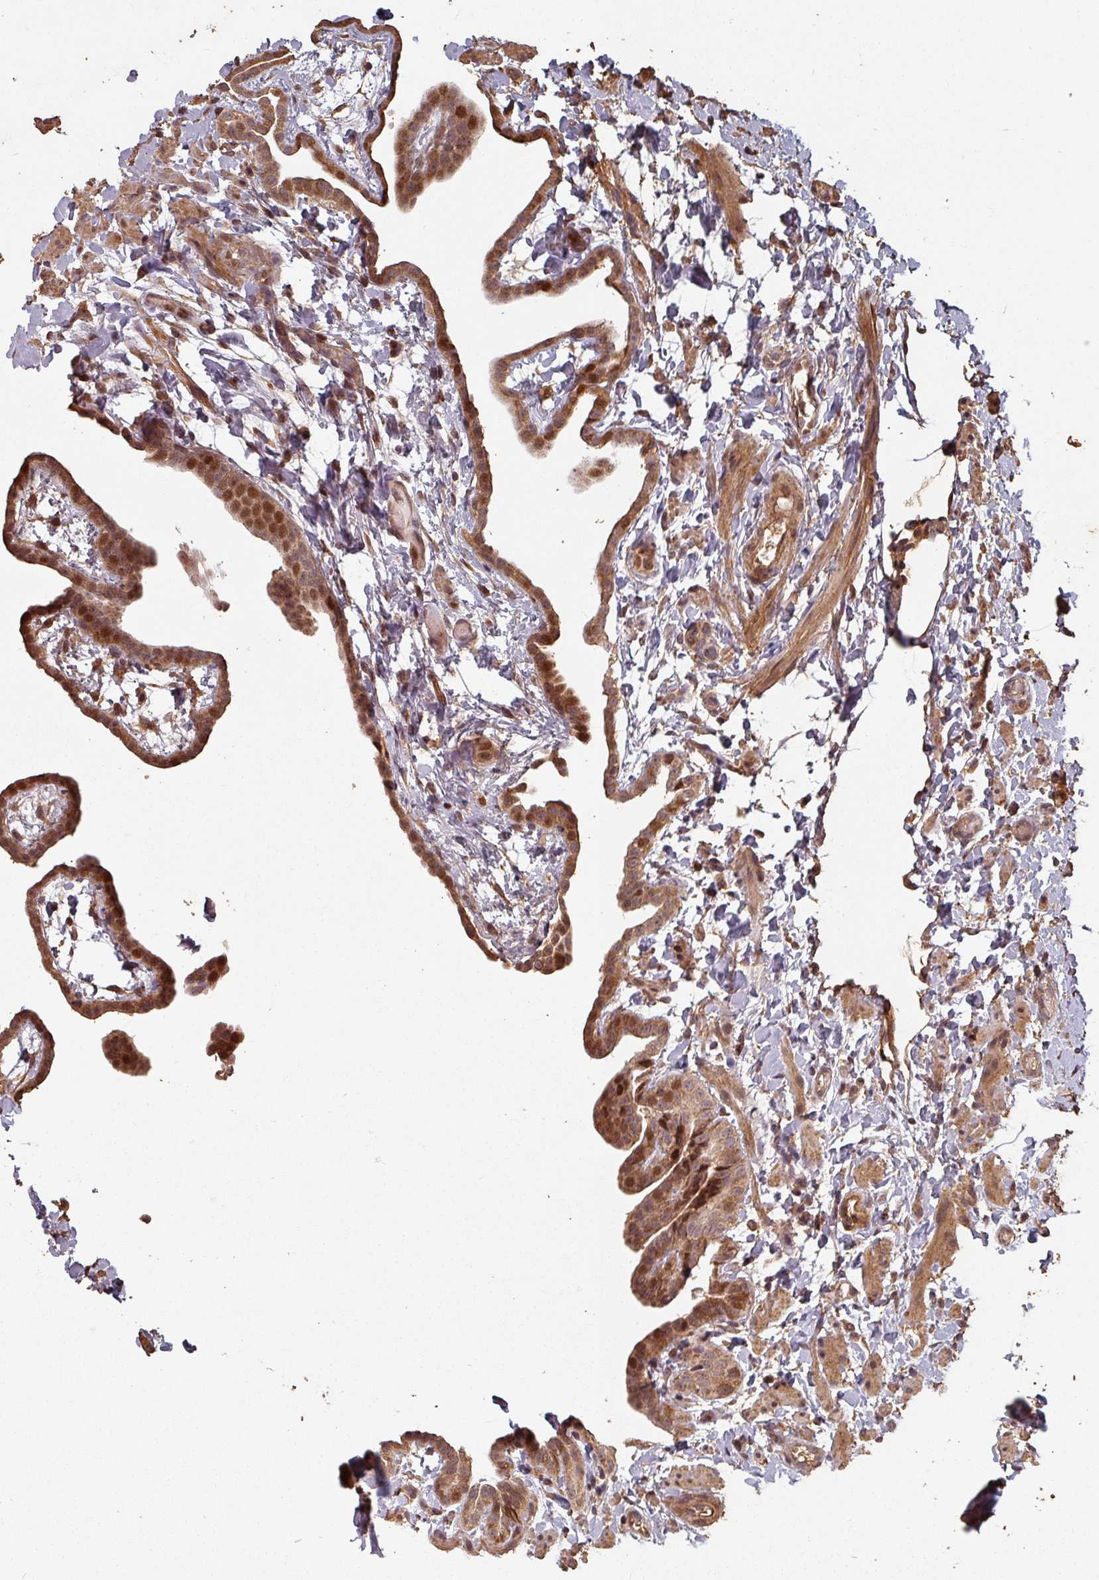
{"staining": {"intensity": "moderate", "quantity": ">75%", "location": "cytoplasmic/membranous,nuclear"}, "tissue": "fallopian tube", "cell_type": "Glandular cells", "image_type": "normal", "snomed": [{"axis": "morphology", "description": "Normal tissue, NOS"}, {"axis": "topography", "description": "Fallopian tube"}], "caption": "IHC staining of normal fallopian tube, which exhibits medium levels of moderate cytoplasmic/membranous,nuclear expression in approximately >75% of glandular cells indicating moderate cytoplasmic/membranous,nuclear protein positivity. The staining was performed using DAB (3,3'-diaminobenzidine) (brown) for protein detection and nuclei were counterstained in hematoxylin (blue).", "gene": "EID1", "patient": {"sex": "female", "age": 37}}